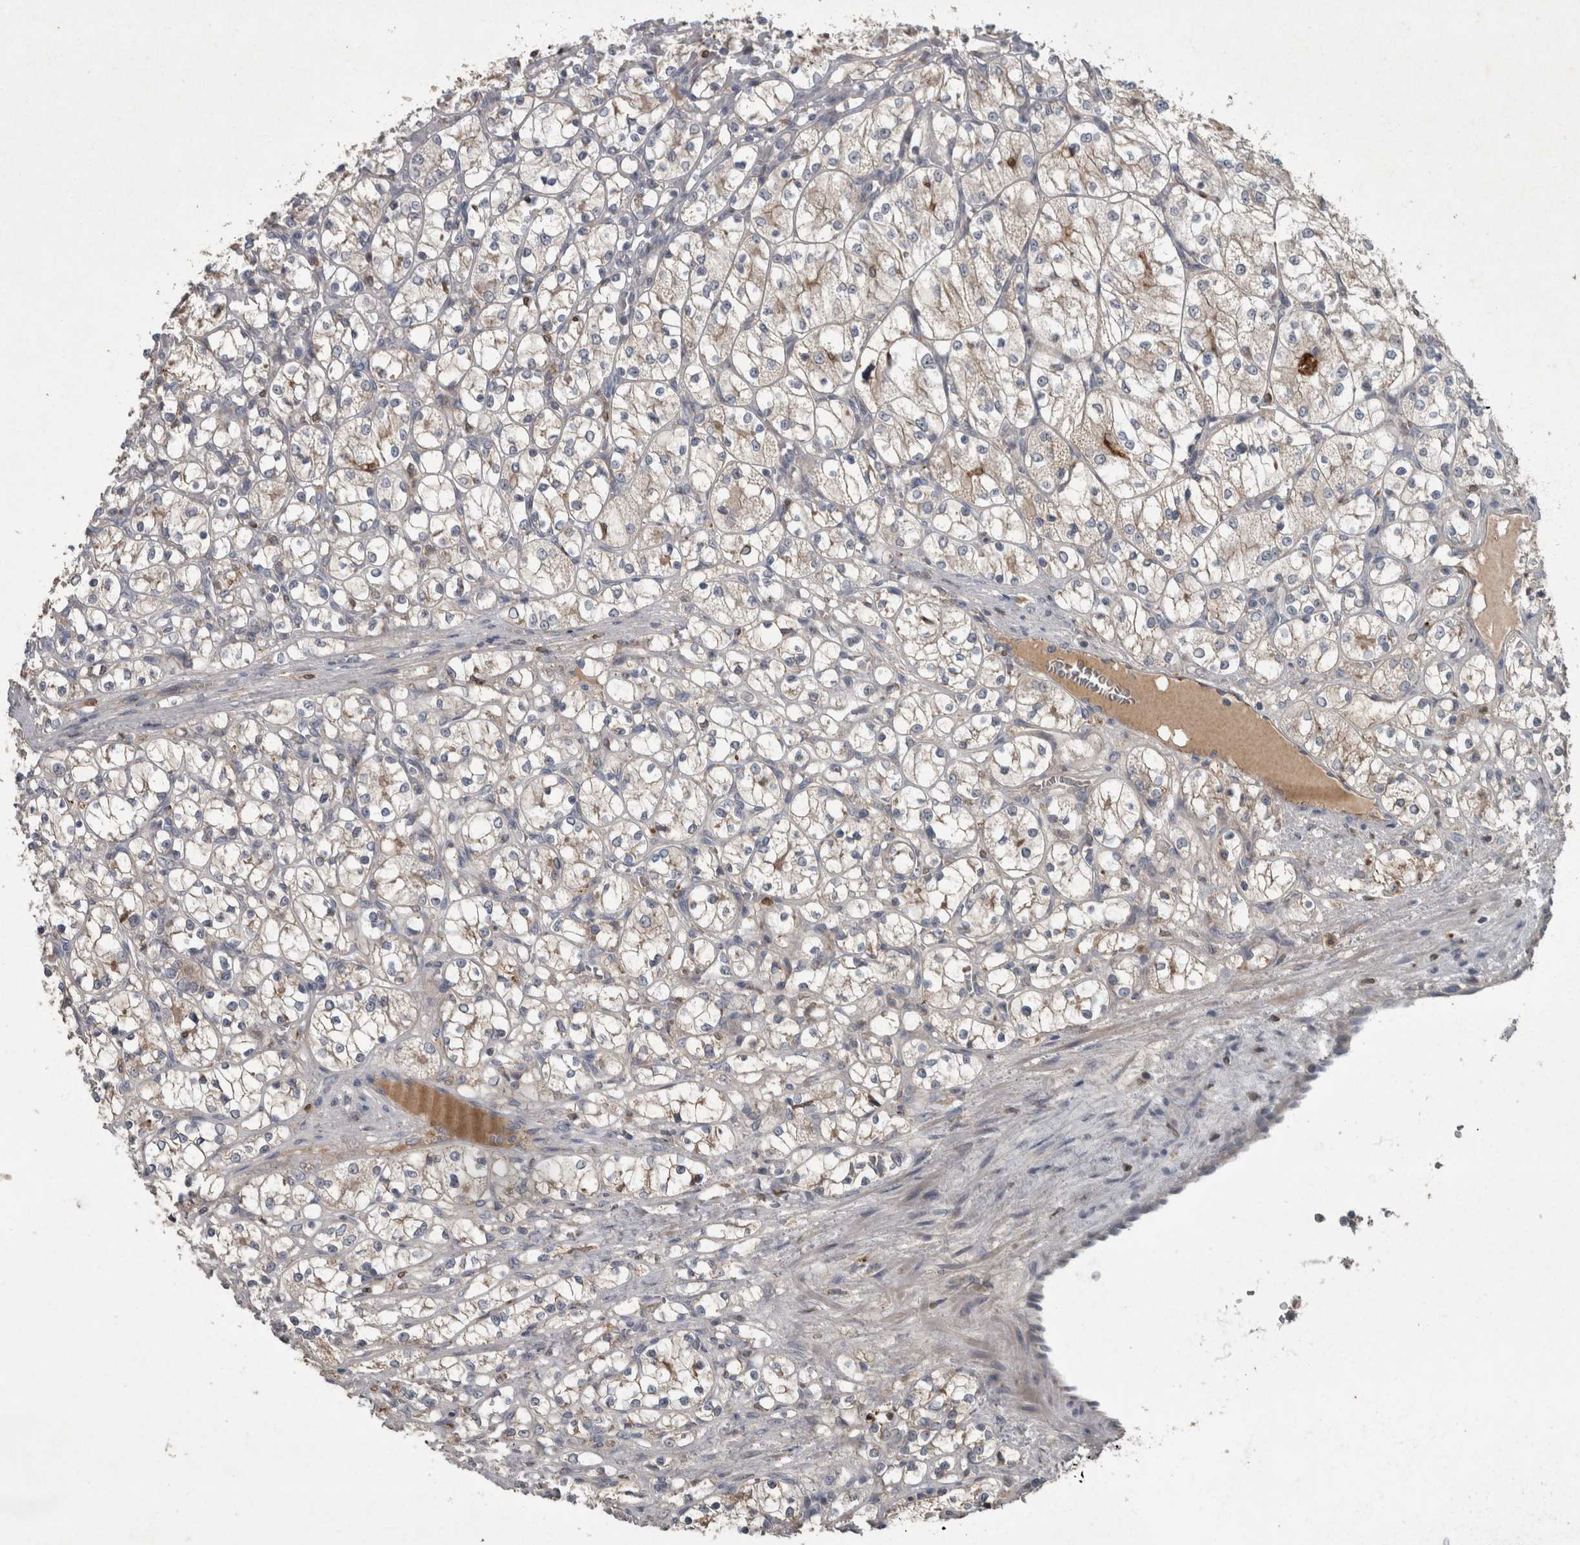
{"staining": {"intensity": "weak", "quantity": "25%-75%", "location": "cytoplasmic/membranous"}, "tissue": "renal cancer", "cell_type": "Tumor cells", "image_type": "cancer", "snomed": [{"axis": "morphology", "description": "Adenocarcinoma, NOS"}, {"axis": "topography", "description": "Kidney"}], "caption": "A brown stain highlights weak cytoplasmic/membranous expression of a protein in human adenocarcinoma (renal) tumor cells. (Brightfield microscopy of DAB IHC at high magnification).", "gene": "PPP1R3C", "patient": {"sex": "female", "age": 69}}